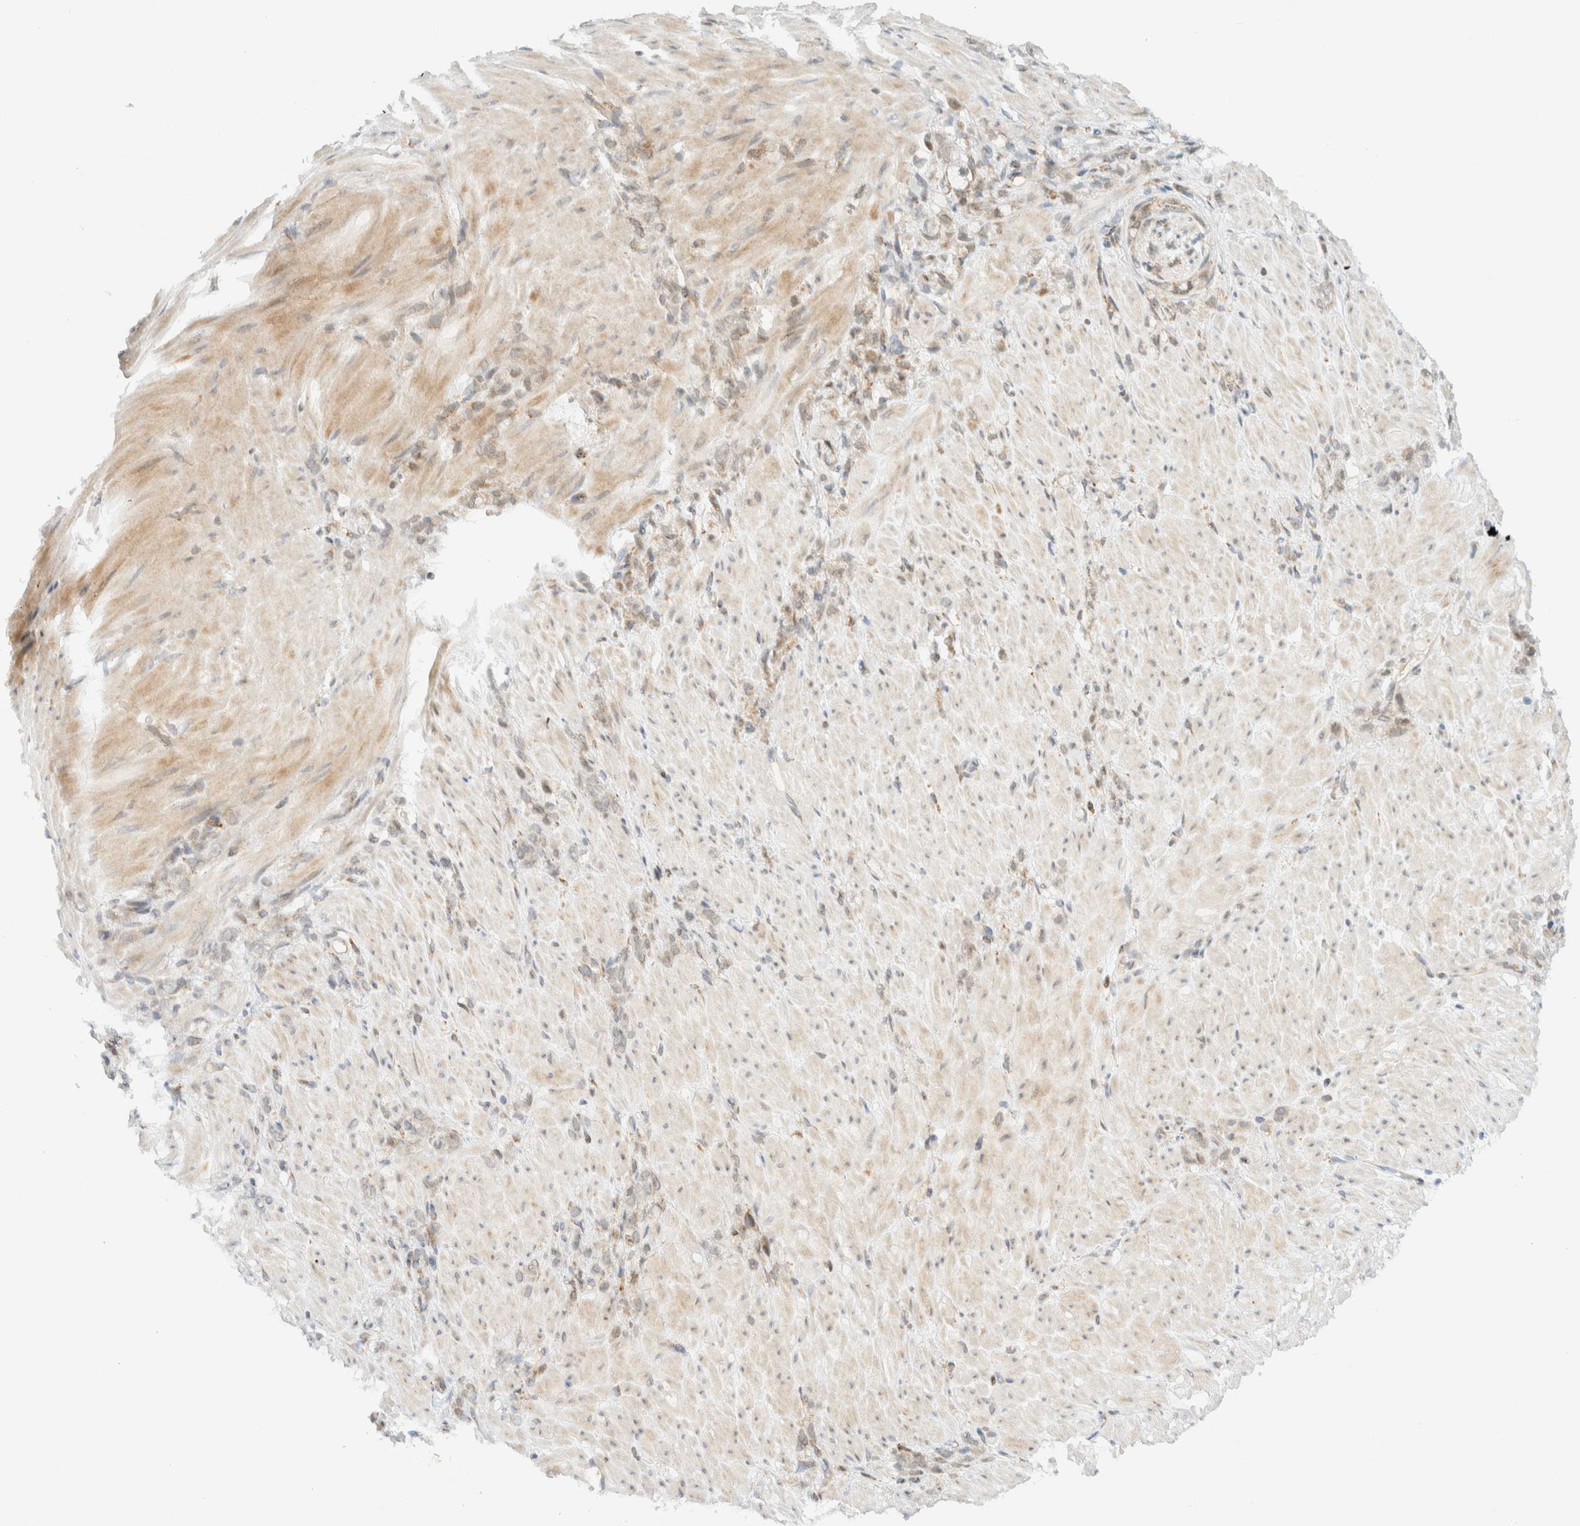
{"staining": {"intensity": "weak", "quantity": "<25%", "location": "cytoplasmic/membranous"}, "tissue": "stomach cancer", "cell_type": "Tumor cells", "image_type": "cancer", "snomed": [{"axis": "morphology", "description": "Normal tissue, NOS"}, {"axis": "morphology", "description": "Adenocarcinoma, NOS"}, {"axis": "topography", "description": "Stomach"}], "caption": "This image is of stomach cancer stained with IHC to label a protein in brown with the nuclei are counter-stained blue. There is no staining in tumor cells. The staining is performed using DAB (3,3'-diaminobenzidine) brown chromogen with nuclei counter-stained in using hematoxylin.", "gene": "ITPRID1", "patient": {"sex": "male", "age": 82}}